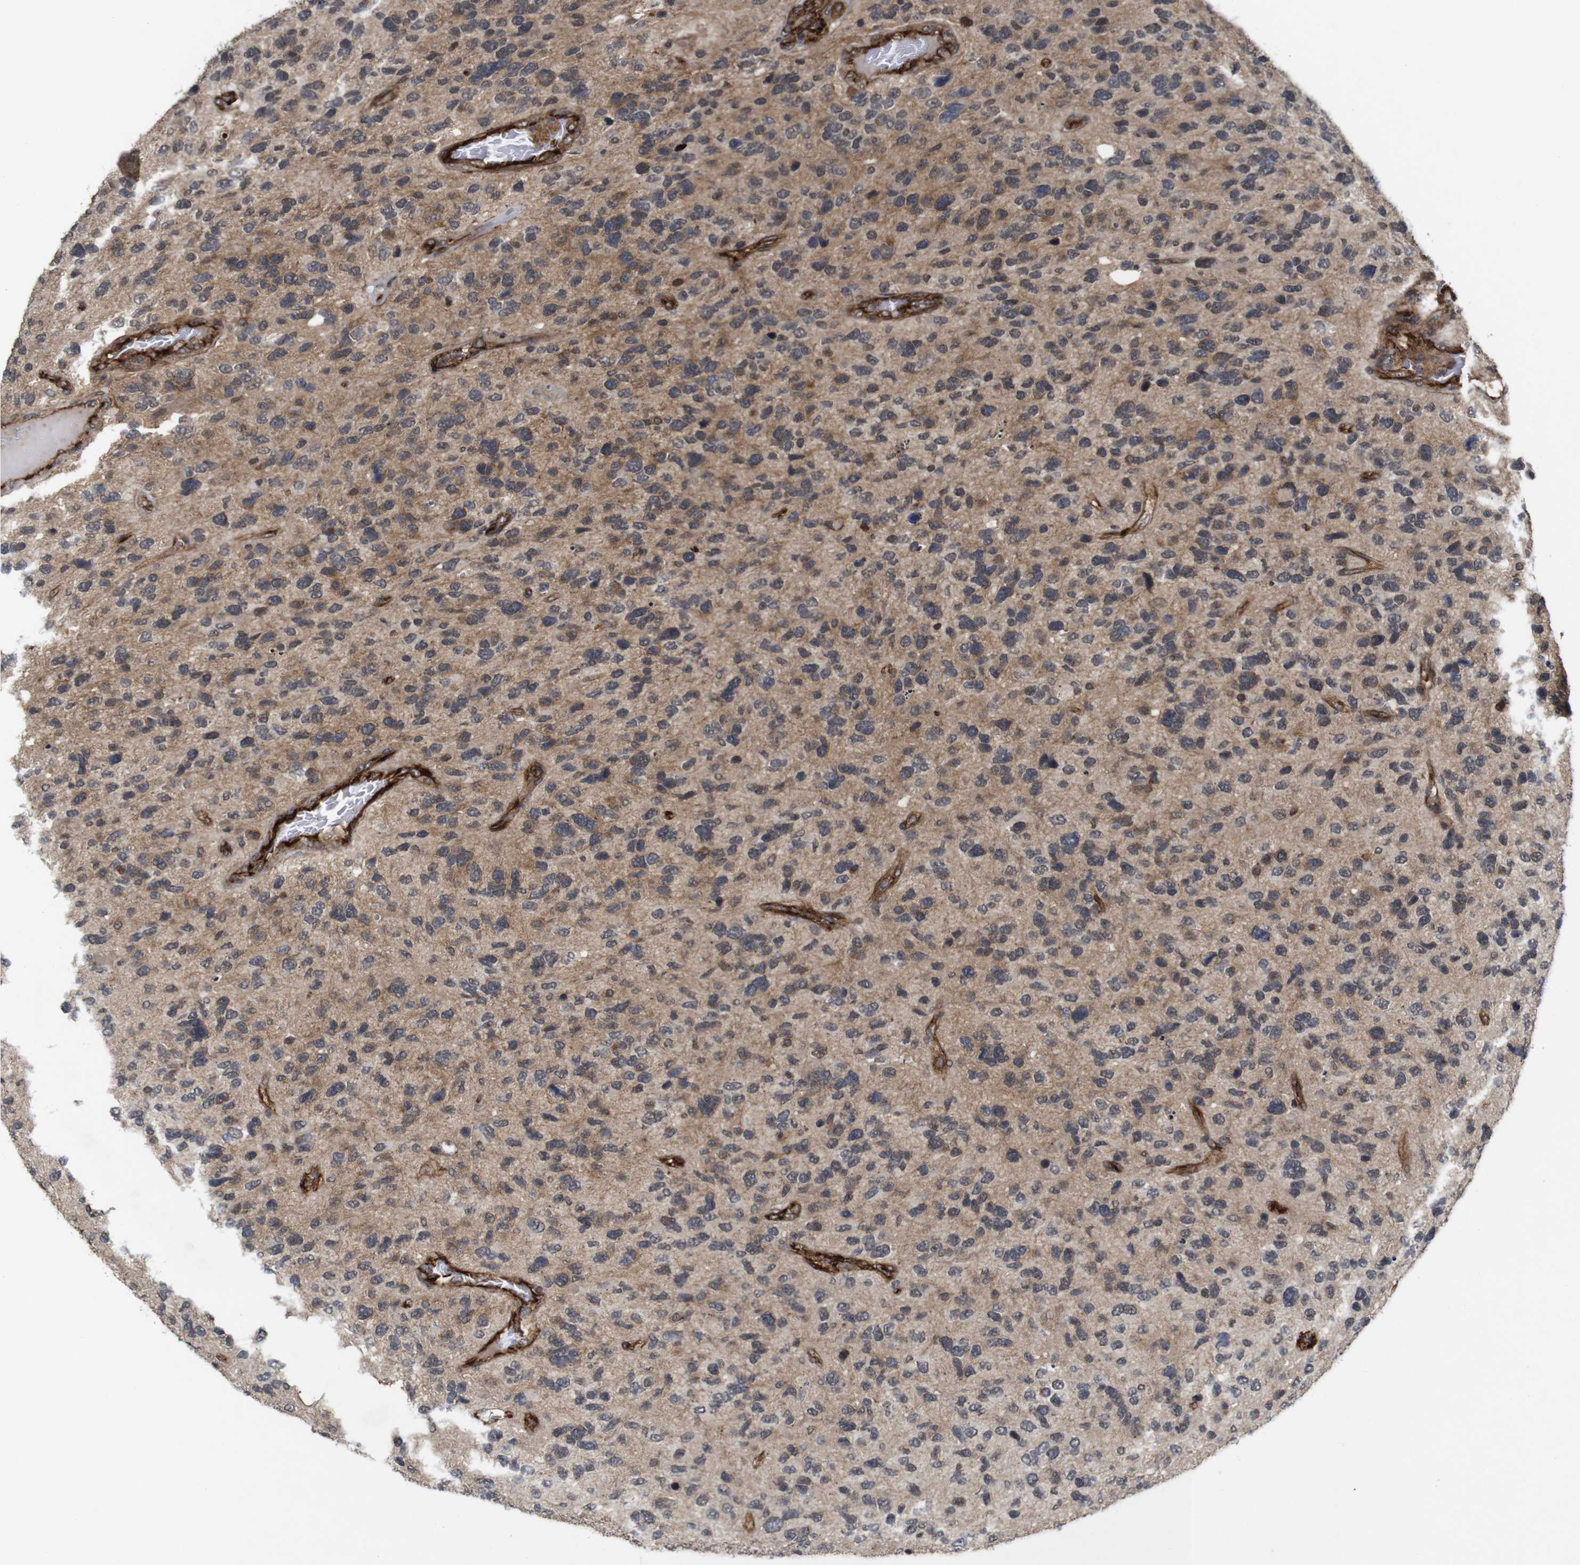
{"staining": {"intensity": "moderate", "quantity": ">75%", "location": "cytoplasmic/membranous"}, "tissue": "glioma", "cell_type": "Tumor cells", "image_type": "cancer", "snomed": [{"axis": "morphology", "description": "Glioma, malignant, High grade"}, {"axis": "topography", "description": "Brain"}], "caption": "Immunohistochemistry (IHC) of human glioma demonstrates medium levels of moderate cytoplasmic/membranous positivity in about >75% of tumor cells.", "gene": "NANOS1", "patient": {"sex": "female", "age": 58}}